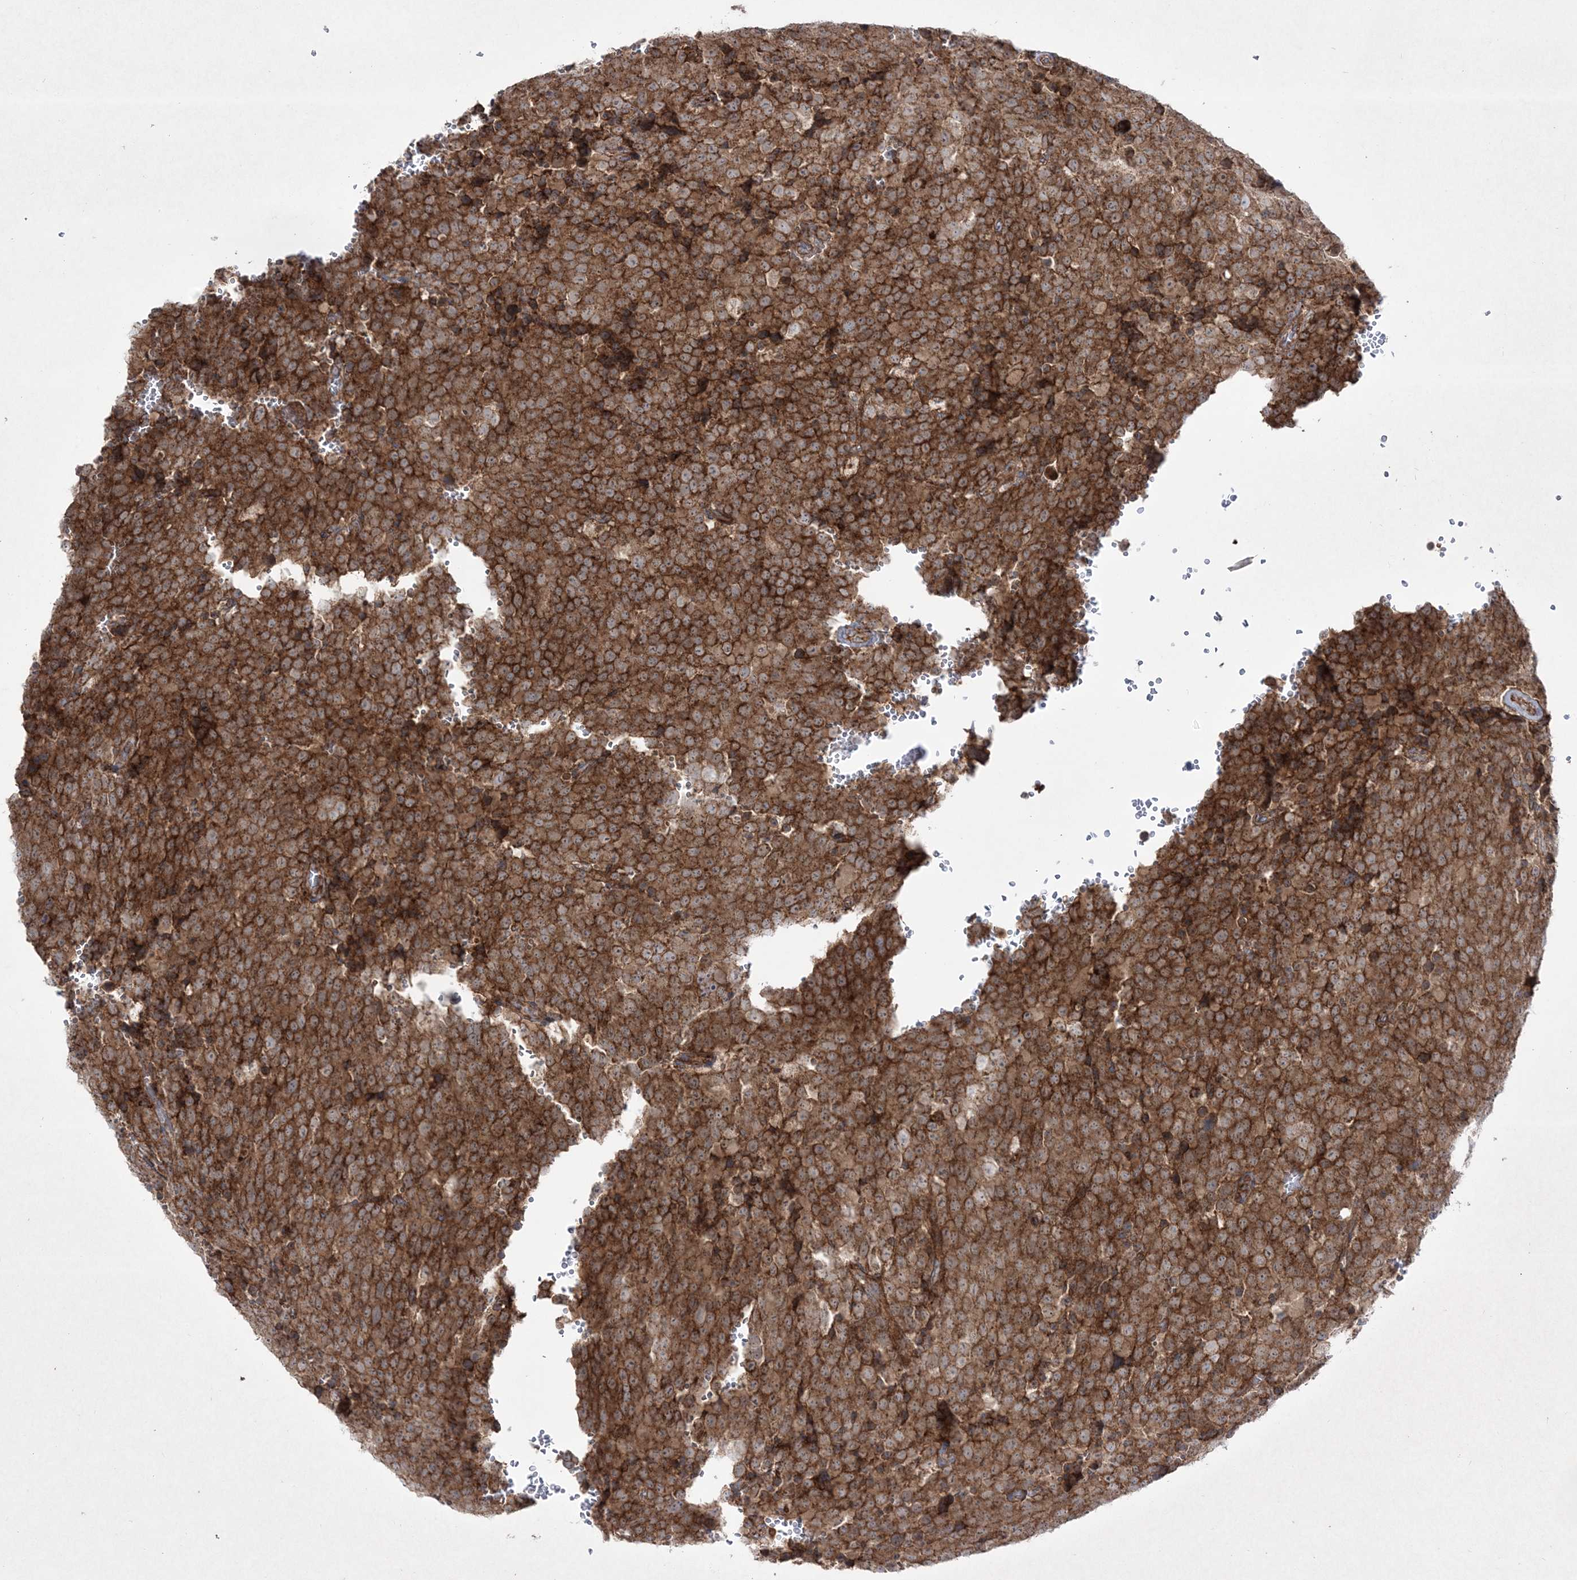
{"staining": {"intensity": "strong", "quantity": ">75%", "location": "cytoplasmic/membranous"}, "tissue": "testis cancer", "cell_type": "Tumor cells", "image_type": "cancer", "snomed": [{"axis": "morphology", "description": "Seminoma, NOS"}, {"axis": "topography", "description": "Testis"}], "caption": "The histopathology image displays a brown stain indicating the presence of a protein in the cytoplasmic/membranous of tumor cells in testis seminoma. (Stains: DAB (3,3'-diaminobenzidine) in brown, nuclei in blue, Microscopy: brightfield microscopy at high magnification).", "gene": "RICTOR", "patient": {"sex": "male", "age": 71}}